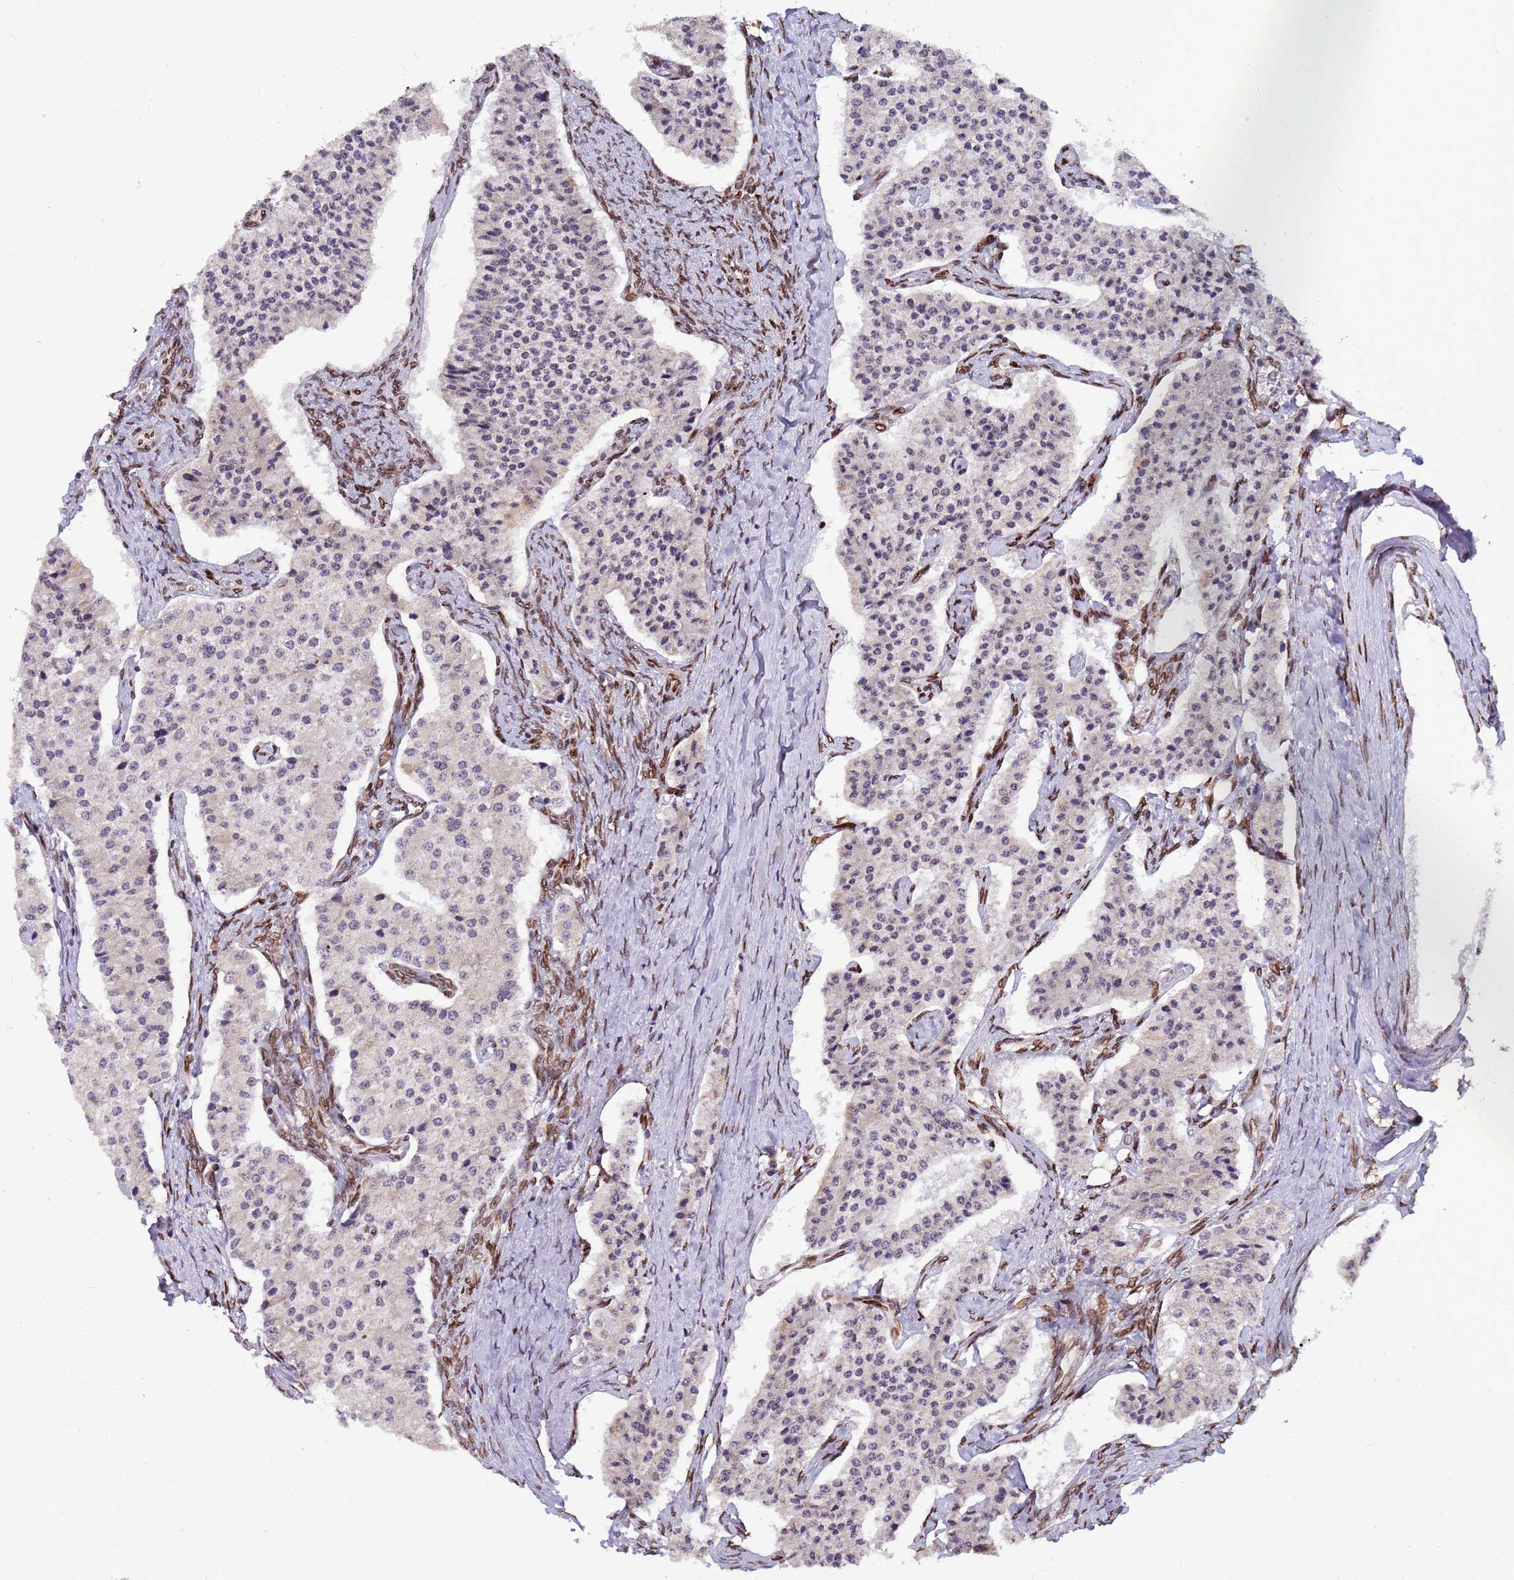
{"staining": {"intensity": "negative", "quantity": "none", "location": "none"}, "tissue": "carcinoid", "cell_type": "Tumor cells", "image_type": "cancer", "snomed": [{"axis": "morphology", "description": "Carcinoid, malignant, NOS"}, {"axis": "topography", "description": "Colon"}], "caption": "Immunohistochemistry (IHC) of human malignant carcinoid demonstrates no positivity in tumor cells.", "gene": "GPR135", "patient": {"sex": "female", "age": 52}}